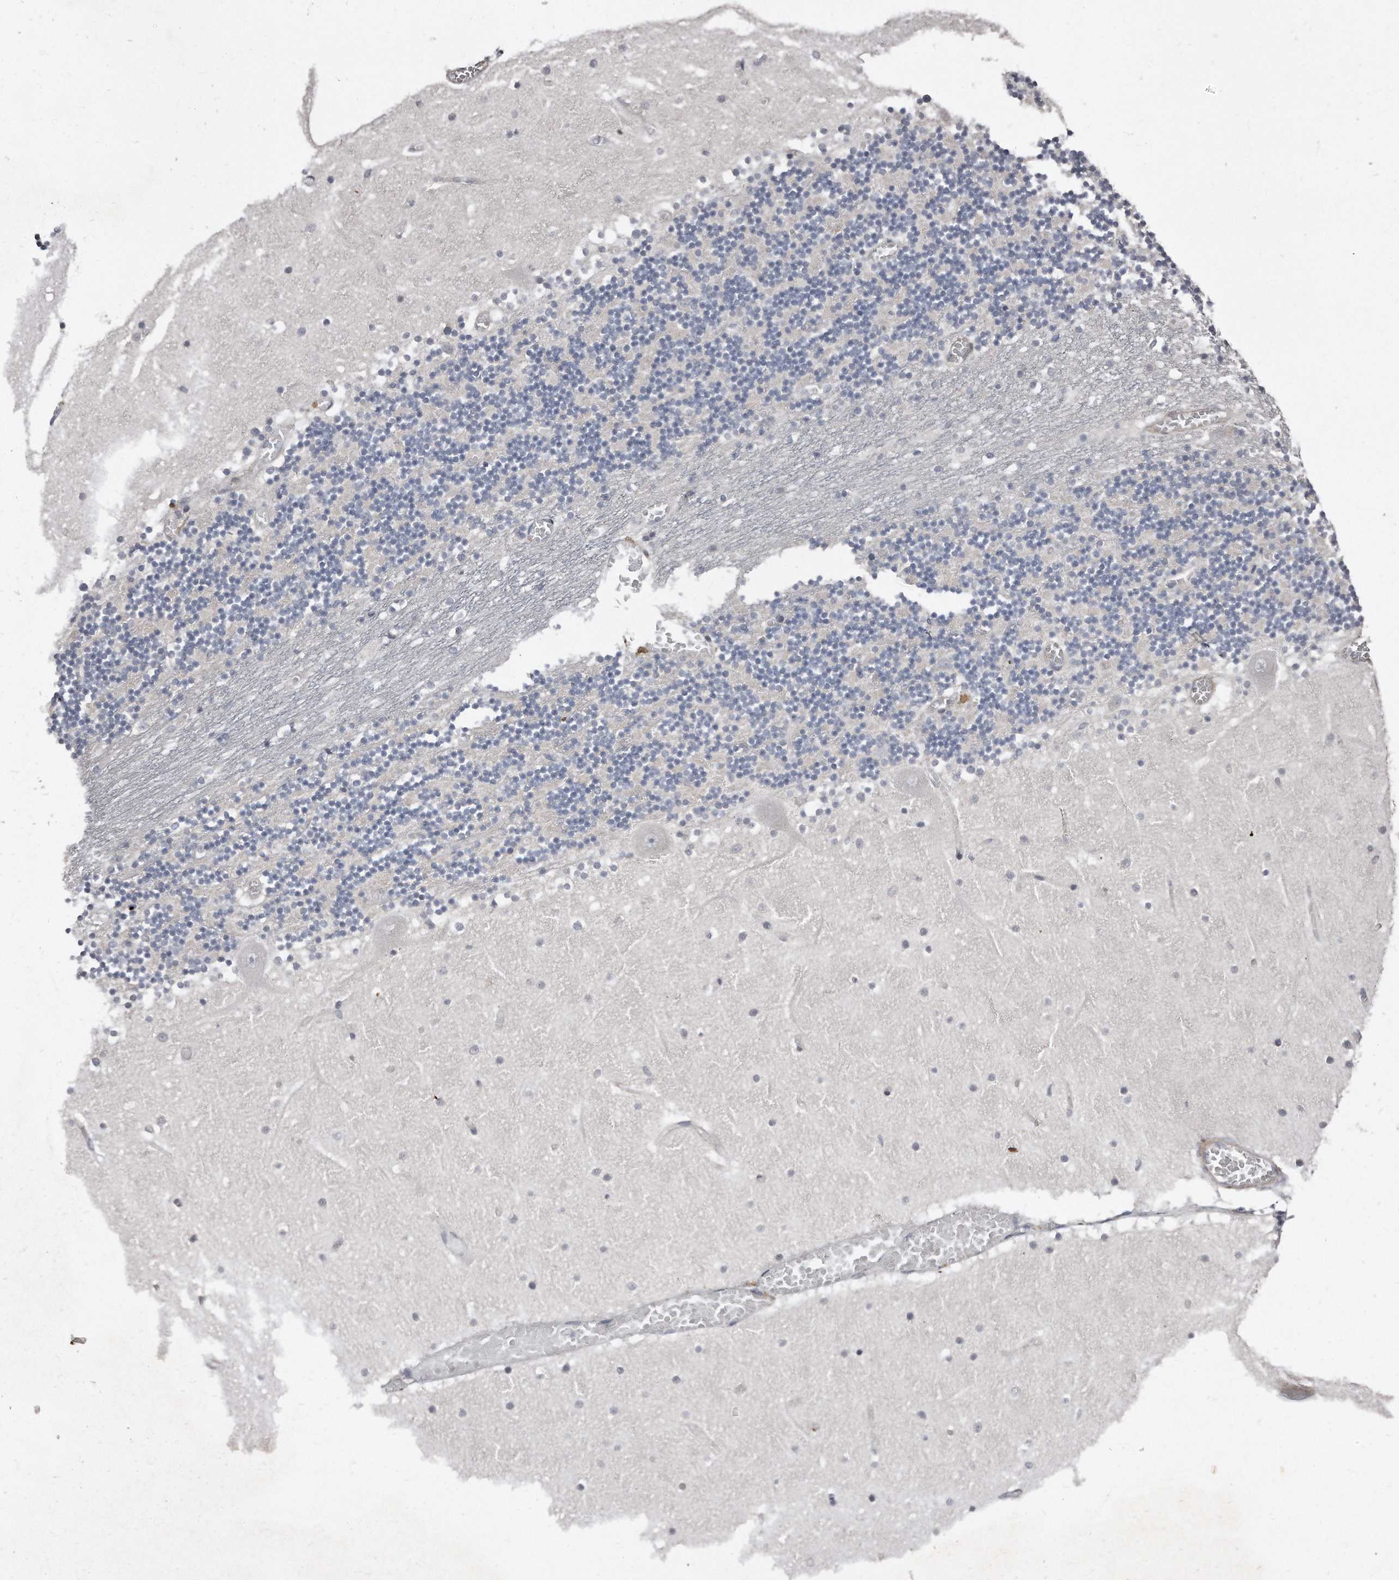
{"staining": {"intensity": "negative", "quantity": "none", "location": "none"}, "tissue": "cerebellum", "cell_type": "Cells in granular layer", "image_type": "normal", "snomed": [{"axis": "morphology", "description": "Normal tissue, NOS"}, {"axis": "topography", "description": "Cerebellum"}], "caption": "DAB immunohistochemical staining of unremarkable human cerebellum shows no significant positivity in cells in granular layer. (DAB (3,3'-diaminobenzidine) immunohistochemistry visualized using brightfield microscopy, high magnification).", "gene": "LMOD1", "patient": {"sex": "female", "age": 28}}